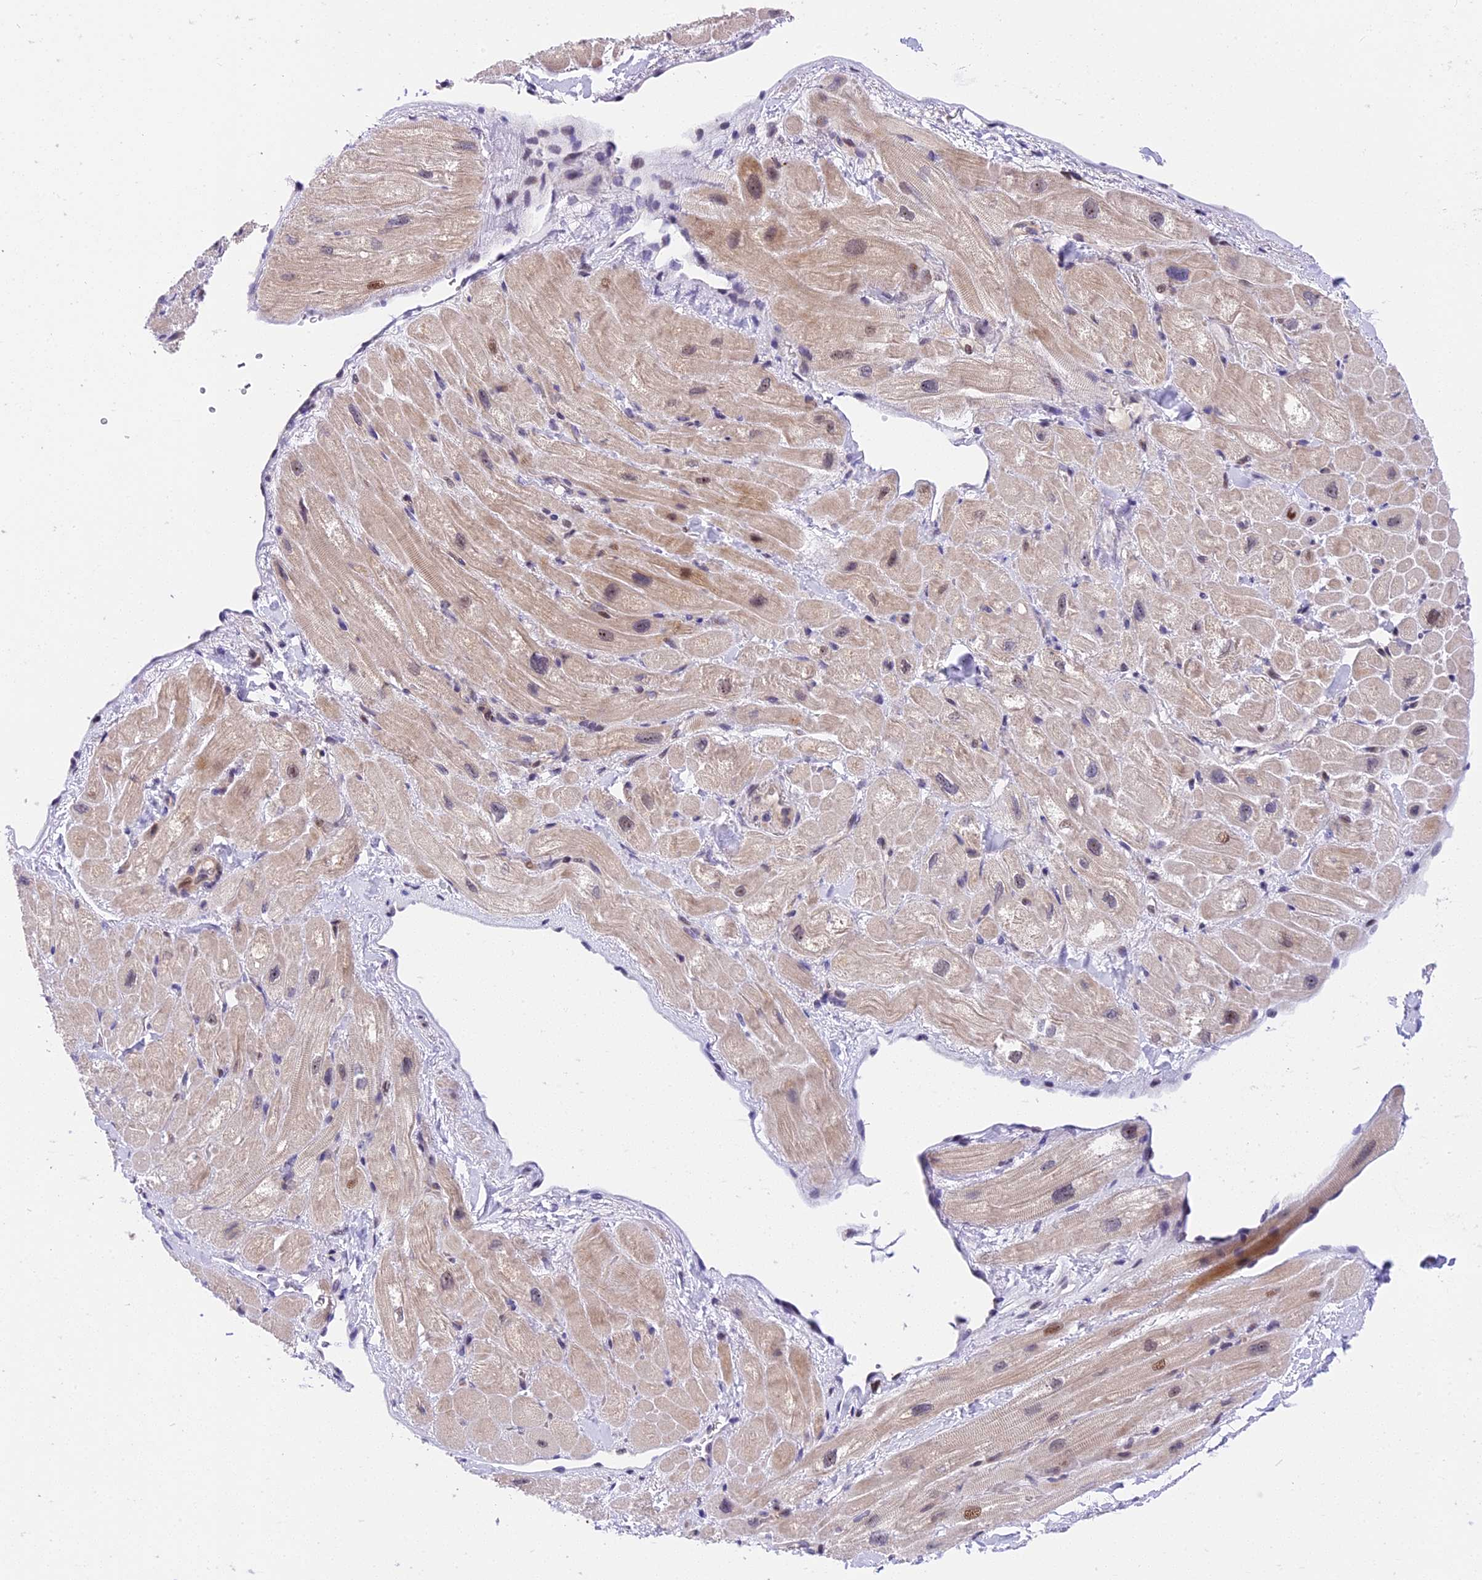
{"staining": {"intensity": "moderate", "quantity": "<25%", "location": "cytoplasmic/membranous,nuclear"}, "tissue": "heart muscle", "cell_type": "Cardiomyocytes", "image_type": "normal", "snomed": [{"axis": "morphology", "description": "Normal tissue, NOS"}, {"axis": "topography", "description": "Heart"}], "caption": "A brown stain shows moderate cytoplasmic/membranous,nuclear staining of a protein in cardiomyocytes of benign human heart muscle.", "gene": "MIDN", "patient": {"sex": "male", "age": 65}}